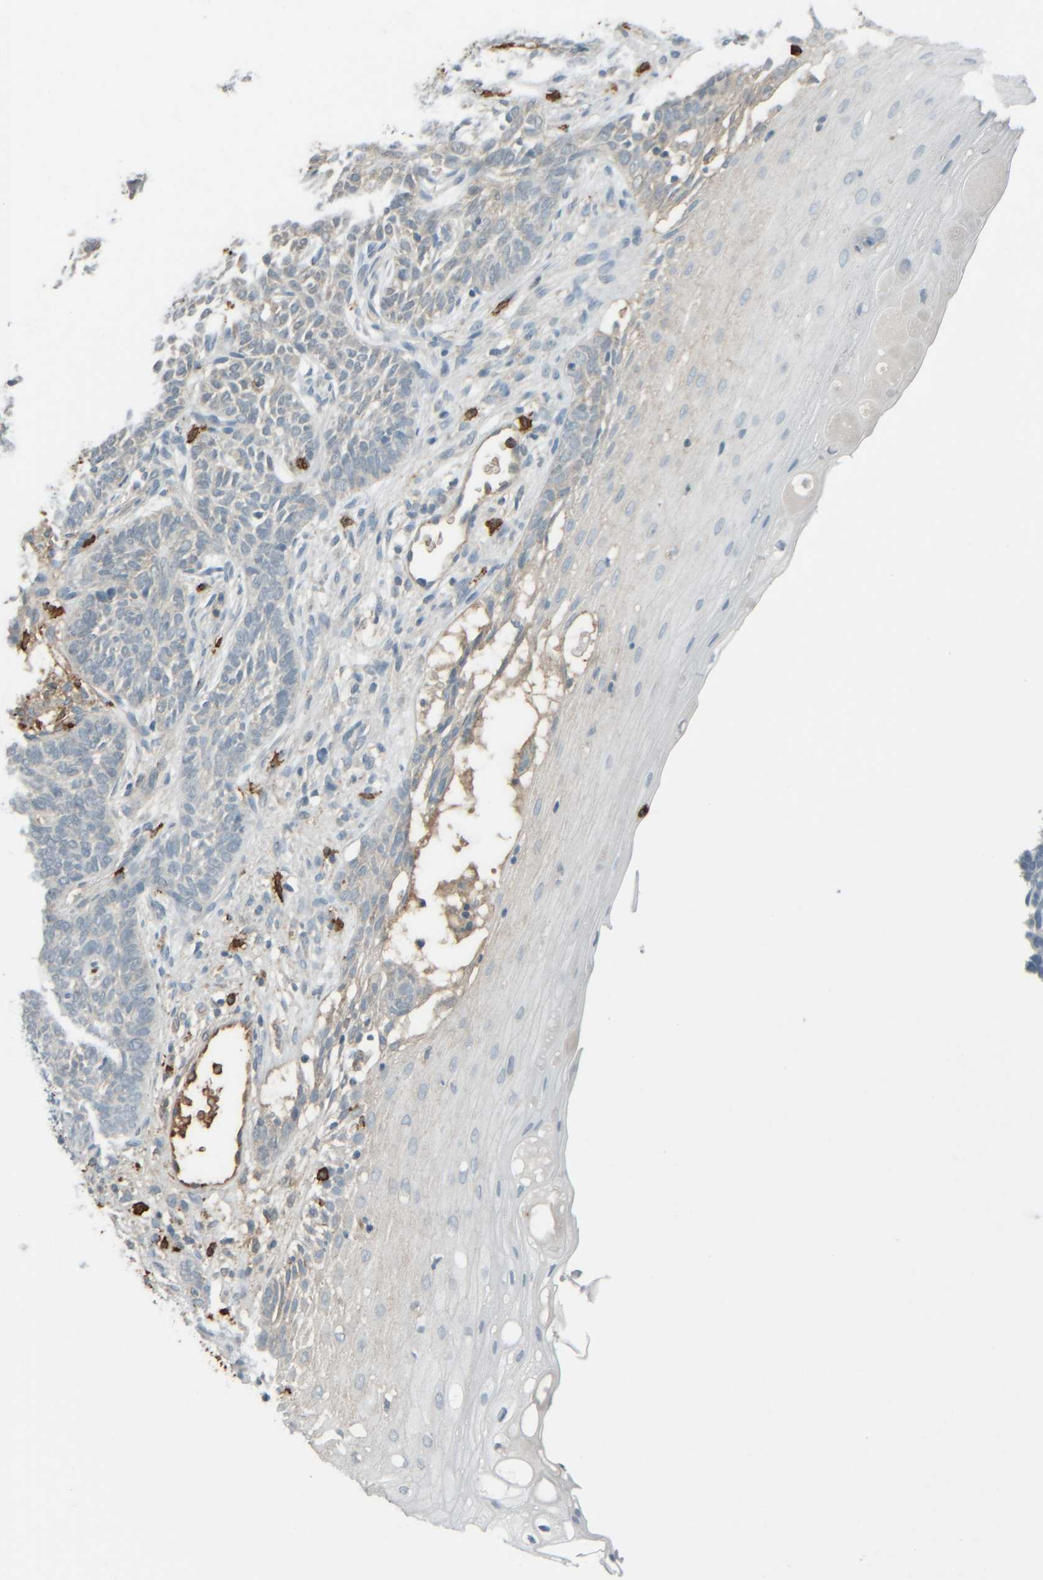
{"staining": {"intensity": "negative", "quantity": "none", "location": "none"}, "tissue": "skin cancer", "cell_type": "Tumor cells", "image_type": "cancer", "snomed": [{"axis": "morphology", "description": "Basal cell carcinoma"}, {"axis": "topography", "description": "Skin"}], "caption": "Immunohistochemical staining of skin basal cell carcinoma demonstrates no significant expression in tumor cells. (Stains: DAB (3,3'-diaminobenzidine) immunohistochemistry (IHC) with hematoxylin counter stain, Microscopy: brightfield microscopy at high magnification).", "gene": "TPSAB1", "patient": {"sex": "male", "age": 87}}